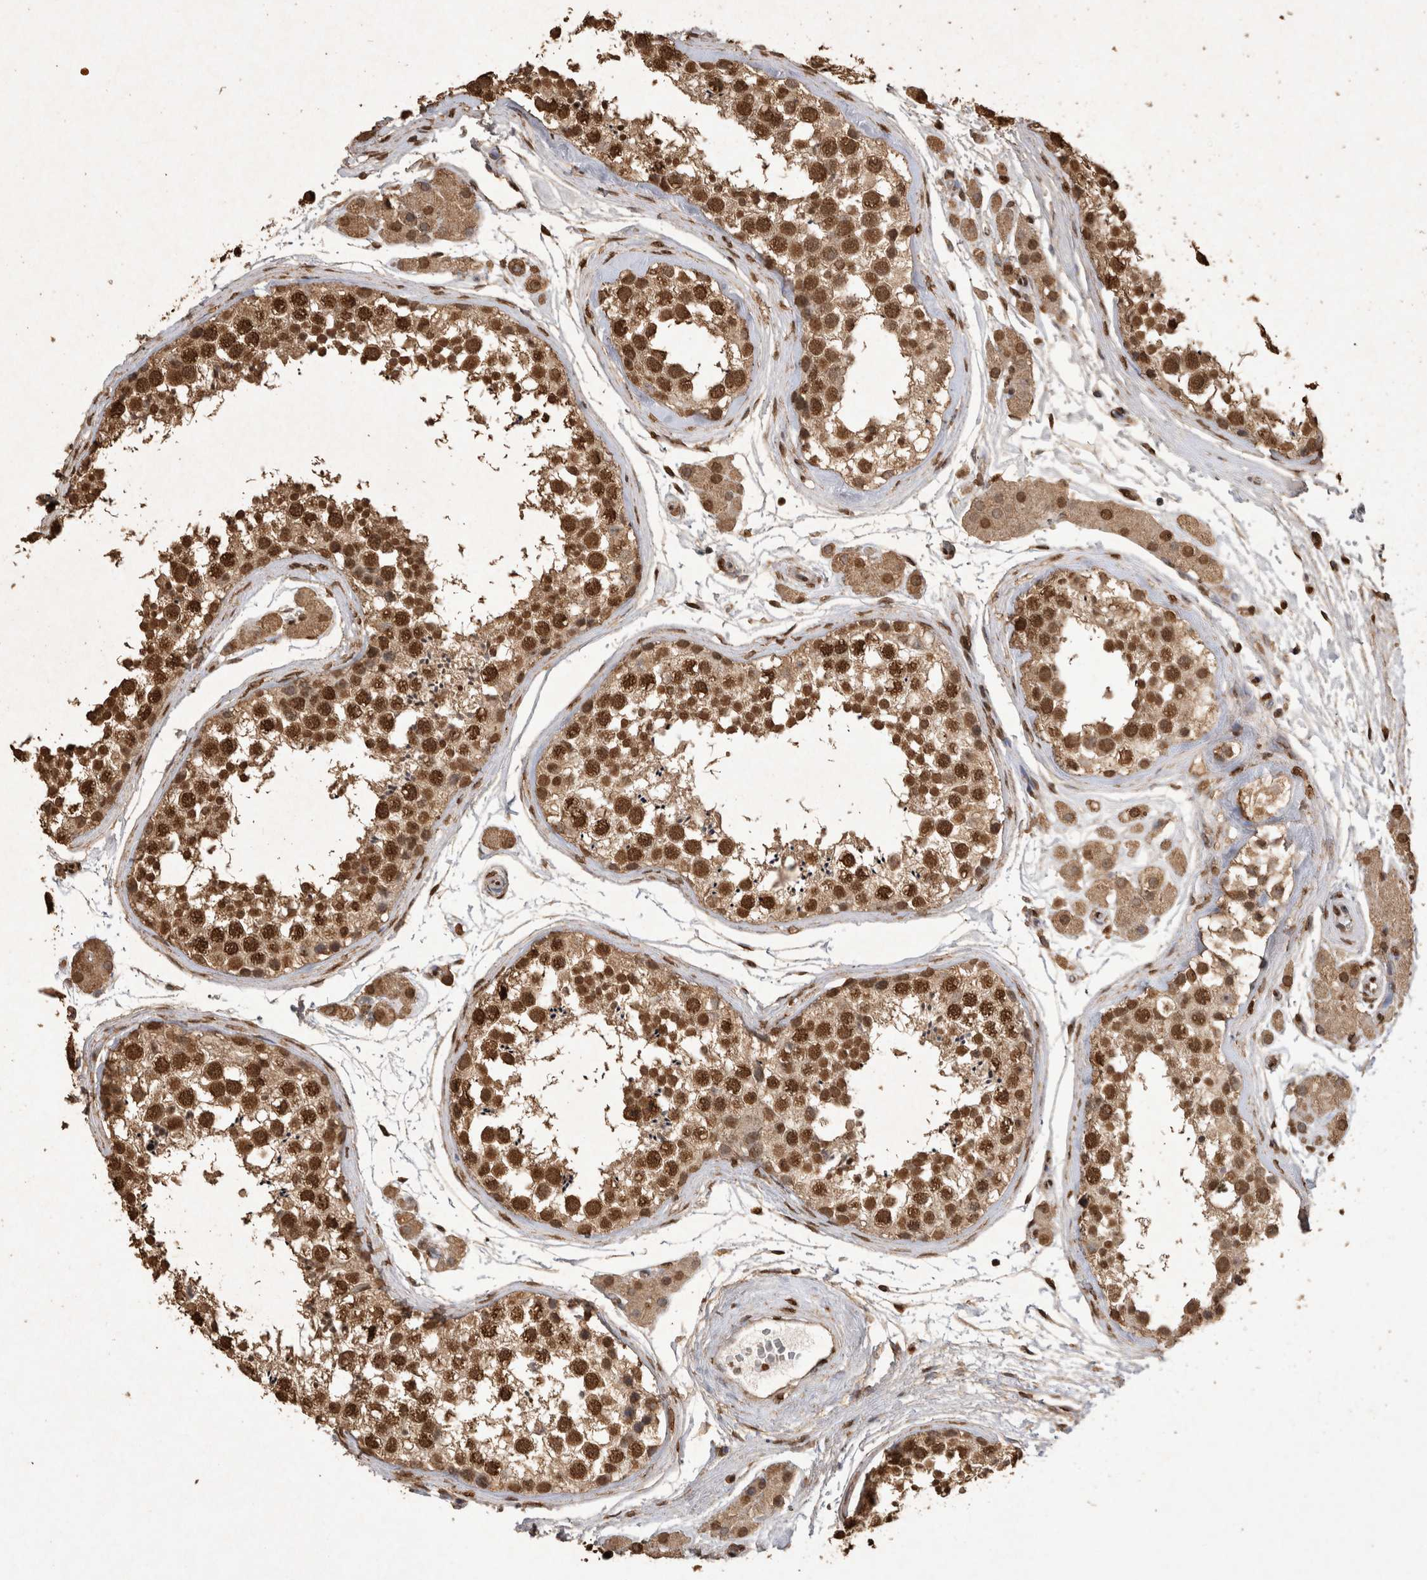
{"staining": {"intensity": "strong", "quantity": ">75%", "location": "cytoplasmic/membranous,nuclear"}, "tissue": "testis", "cell_type": "Cells in seminiferous ducts", "image_type": "normal", "snomed": [{"axis": "morphology", "description": "Normal tissue, NOS"}, {"axis": "topography", "description": "Testis"}], "caption": "Protein expression by IHC displays strong cytoplasmic/membranous,nuclear positivity in about >75% of cells in seminiferous ducts in unremarkable testis.", "gene": "OAS2", "patient": {"sex": "male", "age": 56}}